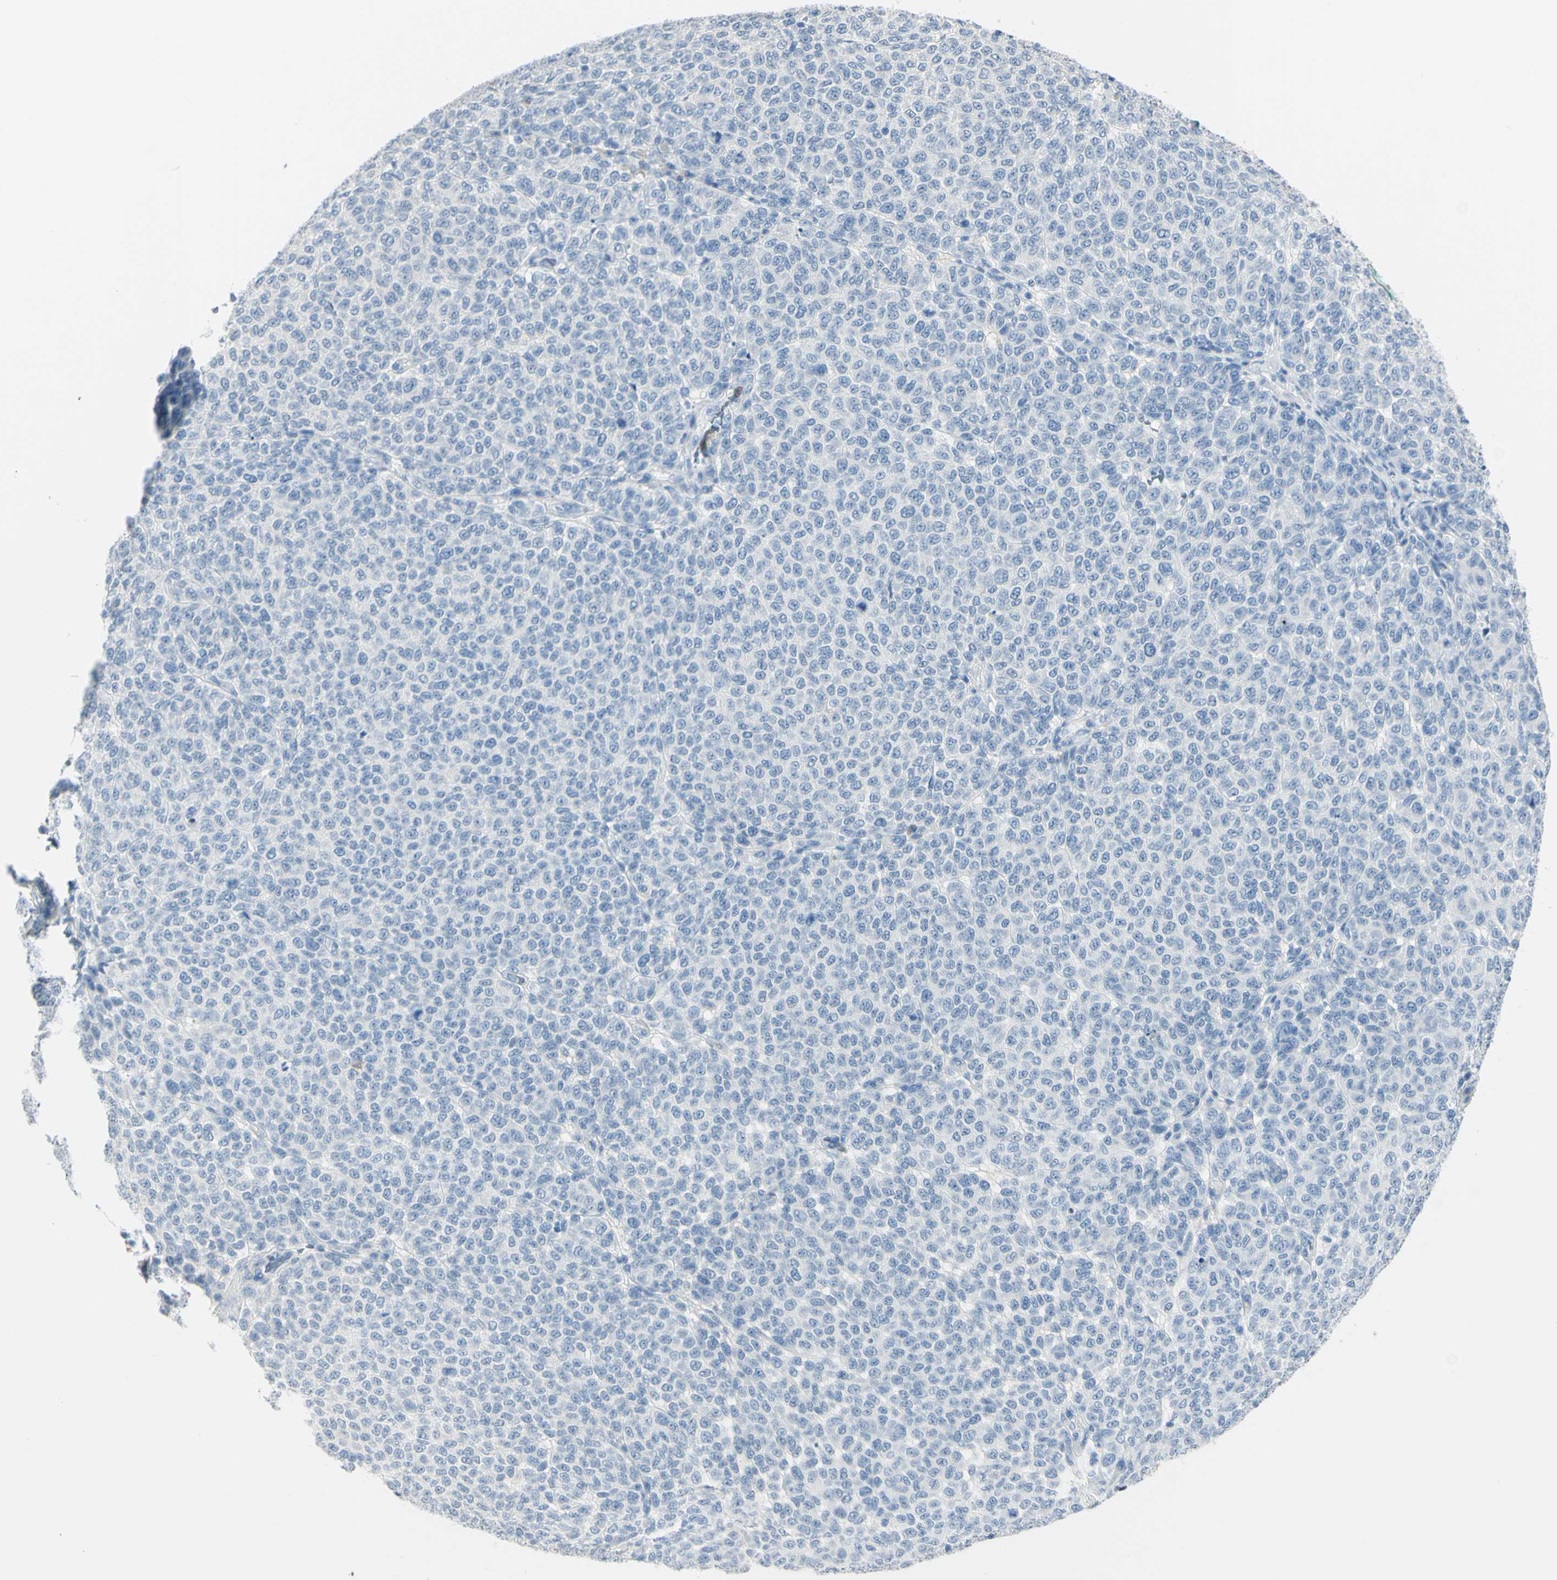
{"staining": {"intensity": "negative", "quantity": "none", "location": "none"}, "tissue": "melanoma", "cell_type": "Tumor cells", "image_type": "cancer", "snomed": [{"axis": "morphology", "description": "Malignant melanoma, NOS"}, {"axis": "topography", "description": "Skin"}], "caption": "Tumor cells show no significant expression in malignant melanoma.", "gene": "ZNF557", "patient": {"sex": "male", "age": 59}}